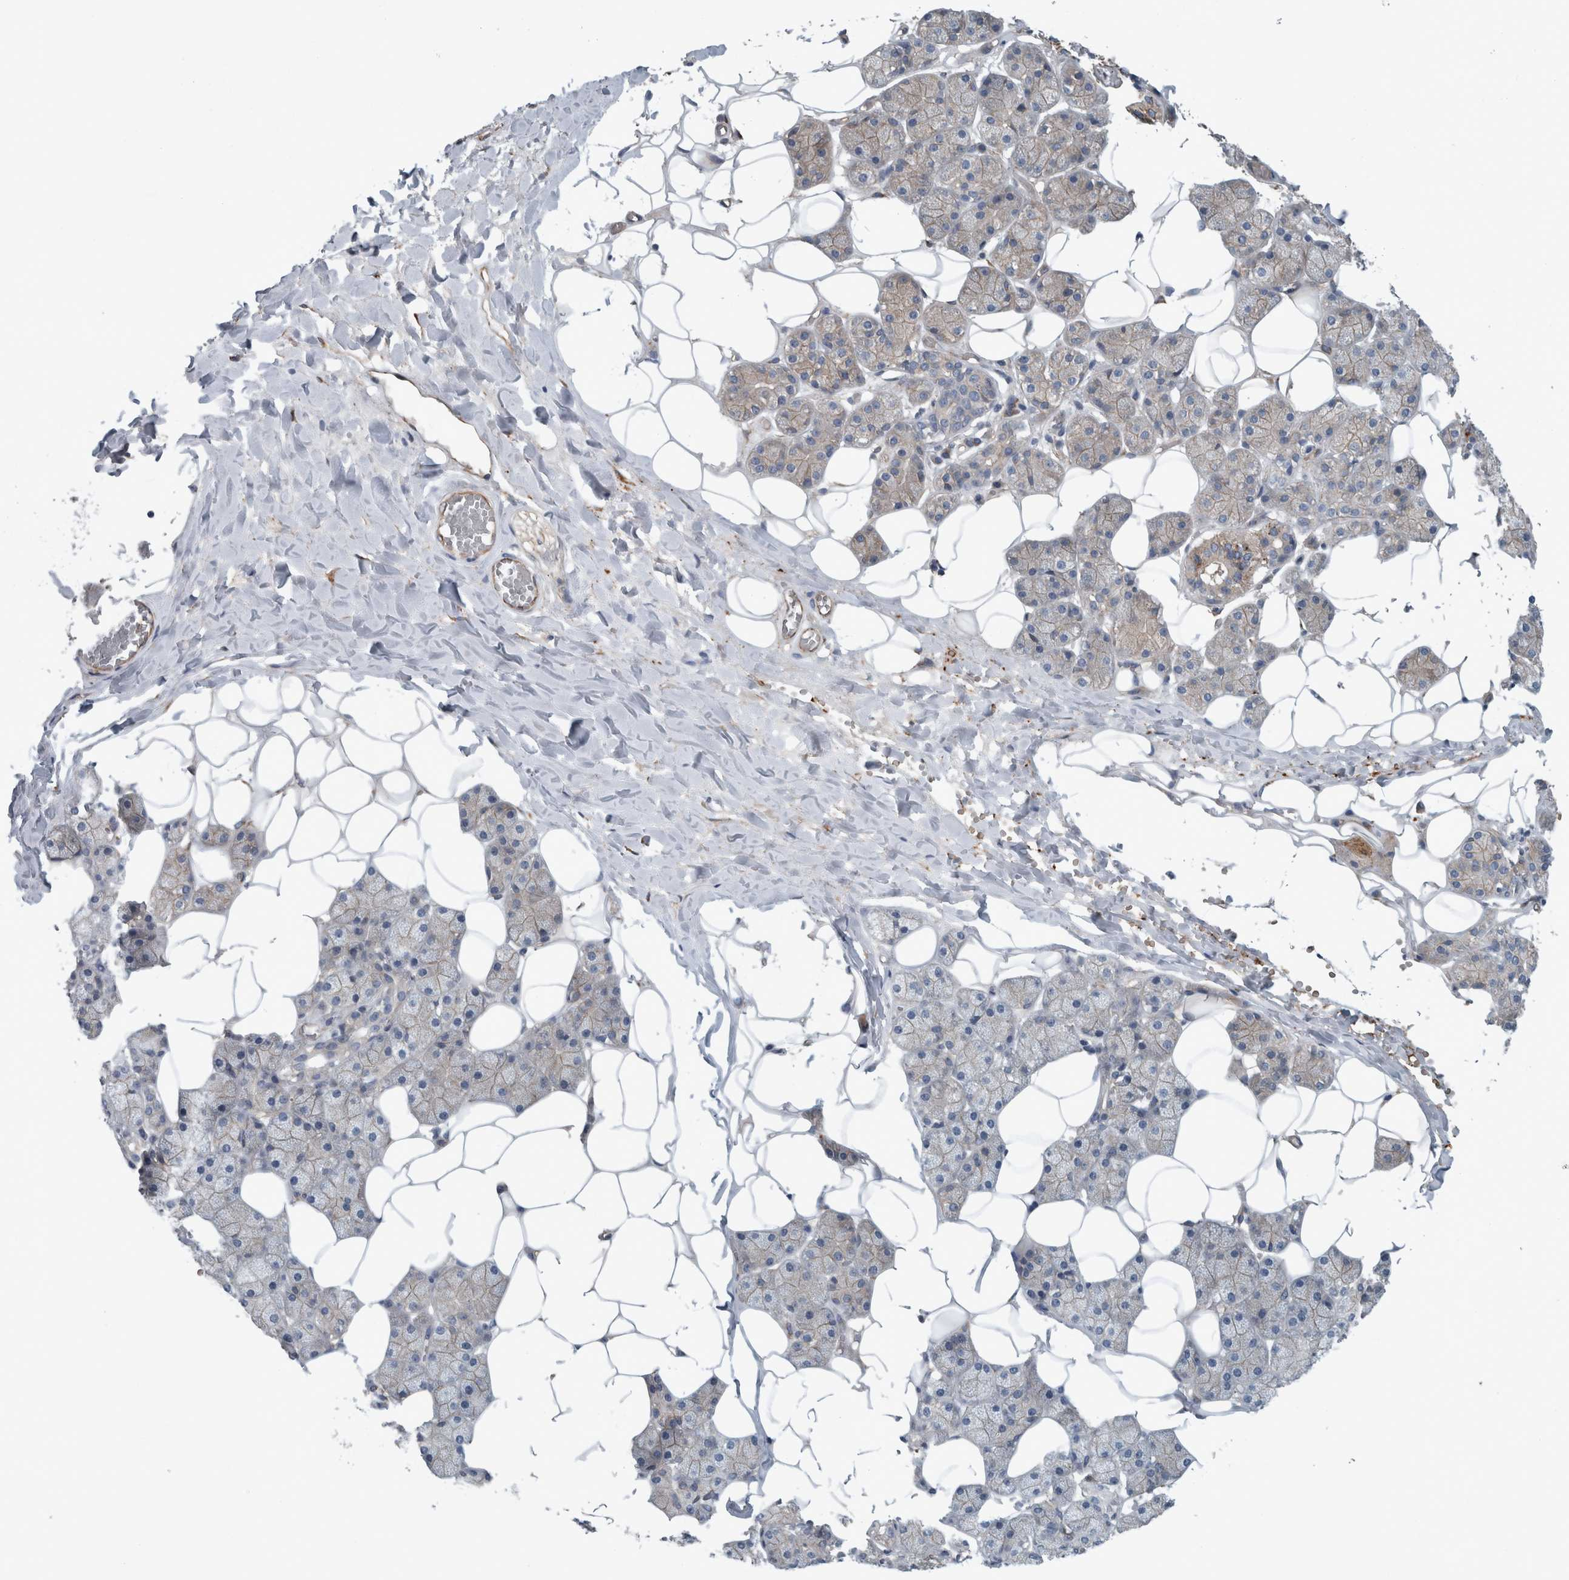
{"staining": {"intensity": "strong", "quantity": "<25%", "location": "cytoplasmic/membranous"}, "tissue": "salivary gland", "cell_type": "Glandular cells", "image_type": "normal", "snomed": [{"axis": "morphology", "description": "Normal tissue, NOS"}, {"axis": "topography", "description": "Salivary gland"}], "caption": "Immunohistochemical staining of unremarkable salivary gland demonstrates strong cytoplasmic/membranous protein staining in about <25% of glandular cells.", "gene": "GLT8D2", "patient": {"sex": "female", "age": 33}}